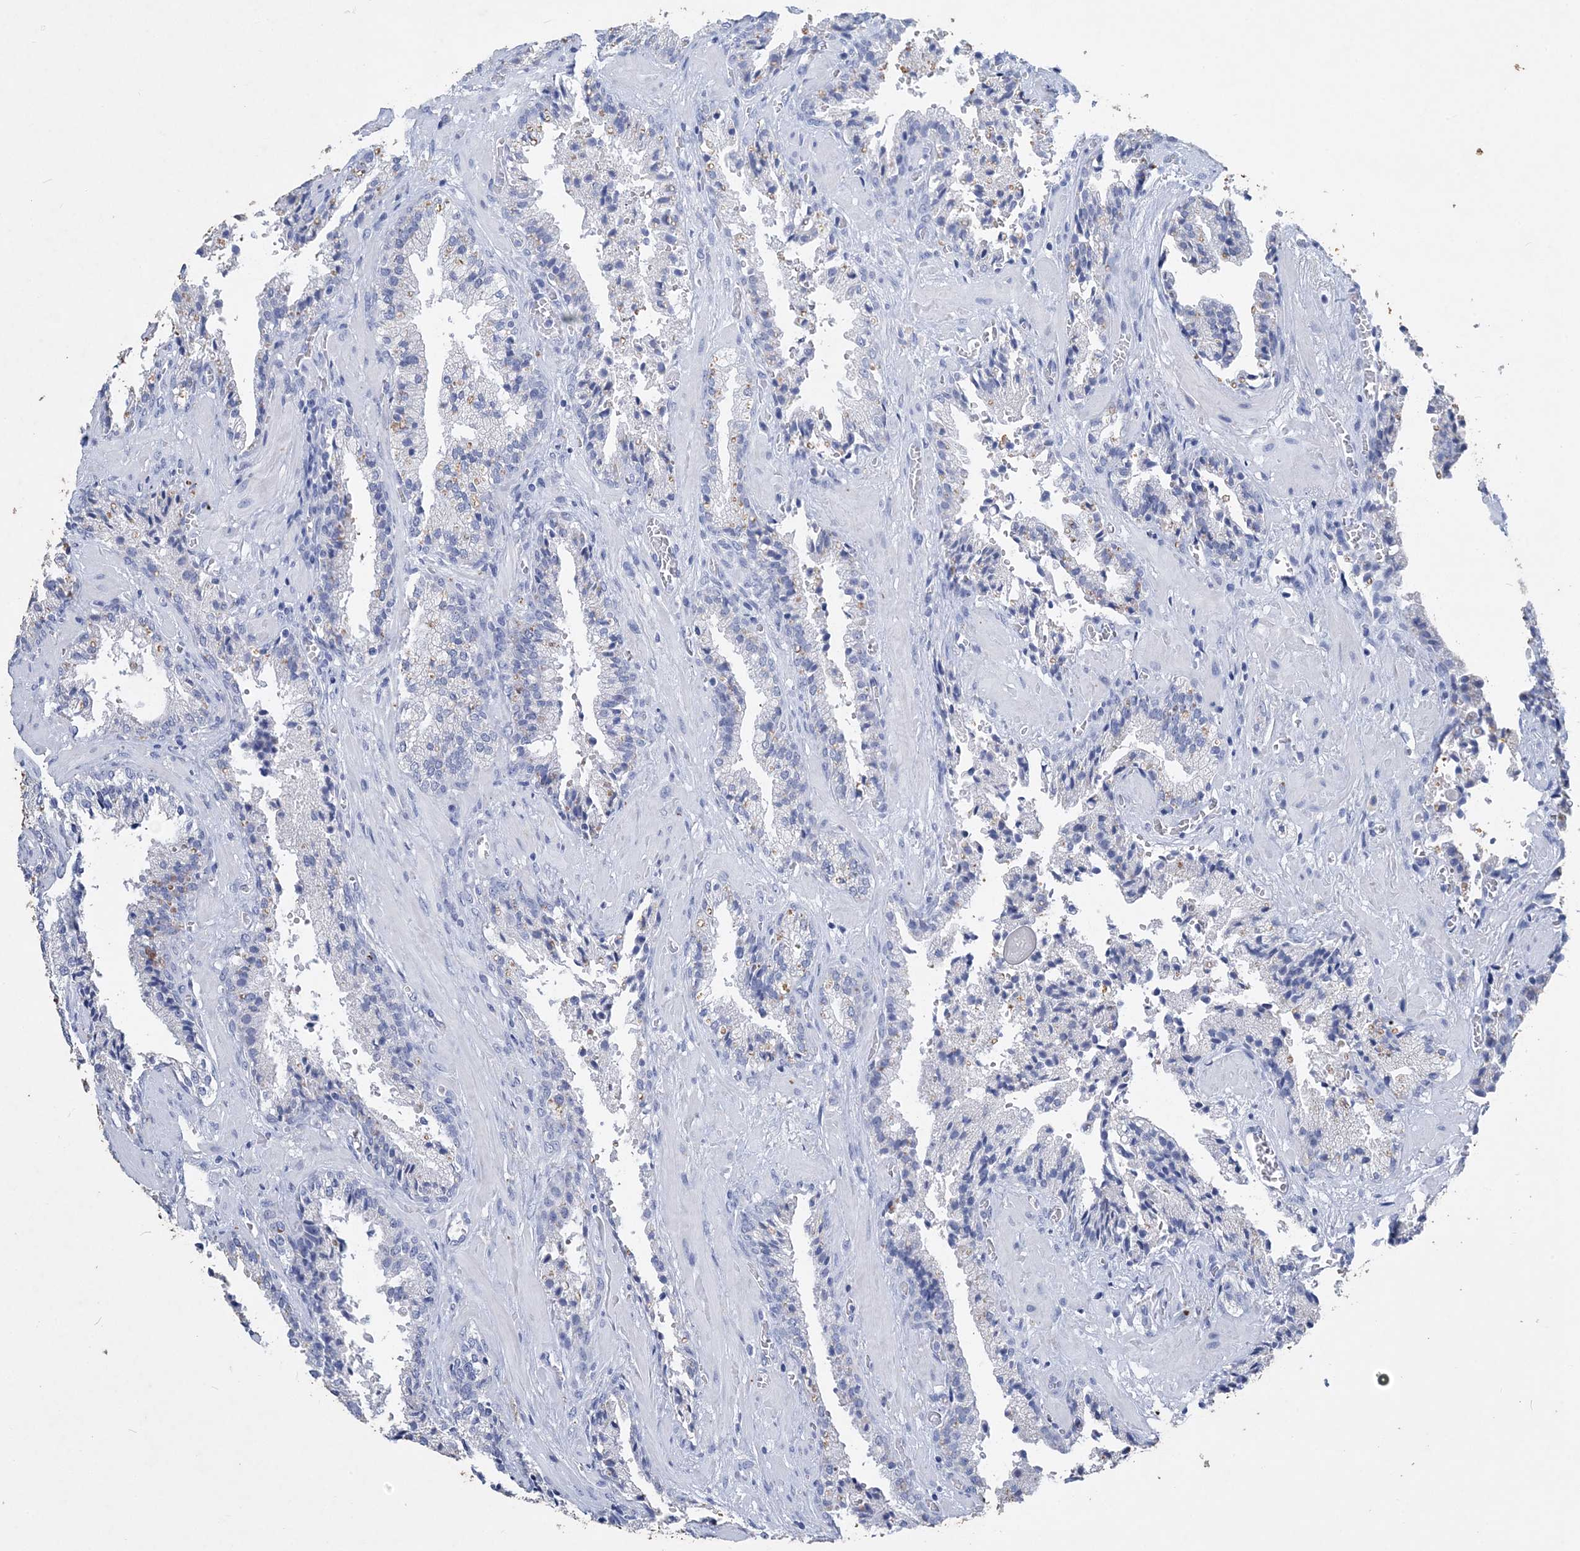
{"staining": {"intensity": "negative", "quantity": "none", "location": "none"}, "tissue": "prostate cancer", "cell_type": "Tumor cells", "image_type": "cancer", "snomed": [{"axis": "morphology", "description": "Adenocarcinoma, High grade"}, {"axis": "topography", "description": "Prostate"}], "caption": "A high-resolution image shows immunohistochemistry staining of prostate cancer (high-grade adenocarcinoma), which displays no significant staining in tumor cells. (DAB (3,3'-diaminobenzidine) immunohistochemistry with hematoxylin counter stain).", "gene": "COPS8", "patient": {"sex": "male", "age": 58}}